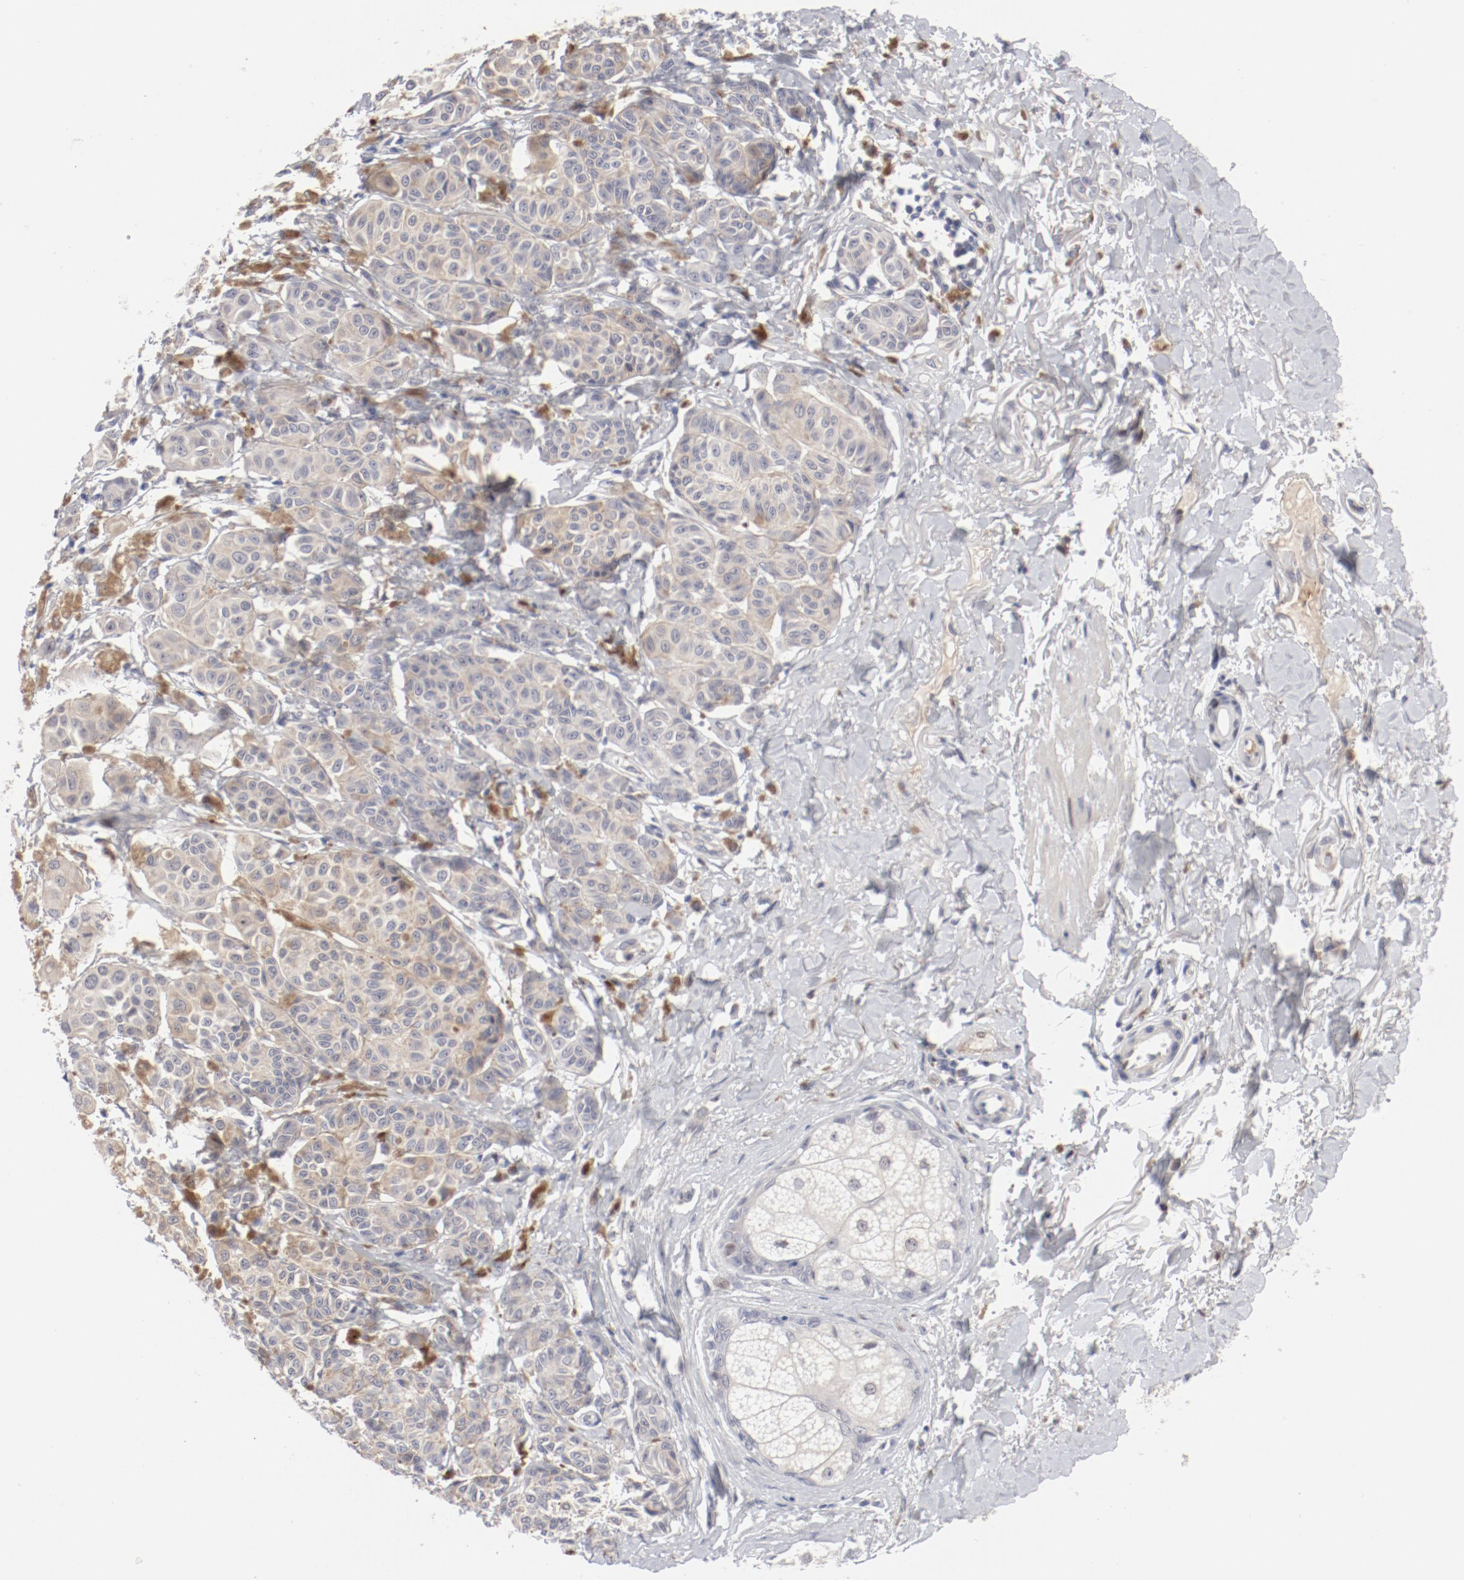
{"staining": {"intensity": "weak", "quantity": "<25%", "location": "cytoplasmic/membranous"}, "tissue": "melanoma", "cell_type": "Tumor cells", "image_type": "cancer", "snomed": [{"axis": "morphology", "description": "Malignant melanoma, NOS"}, {"axis": "topography", "description": "Skin"}], "caption": "Tumor cells show no significant staining in malignant melanoma.", "gene": "FSCB", "patient": {"sex": "male", "age": 76}}